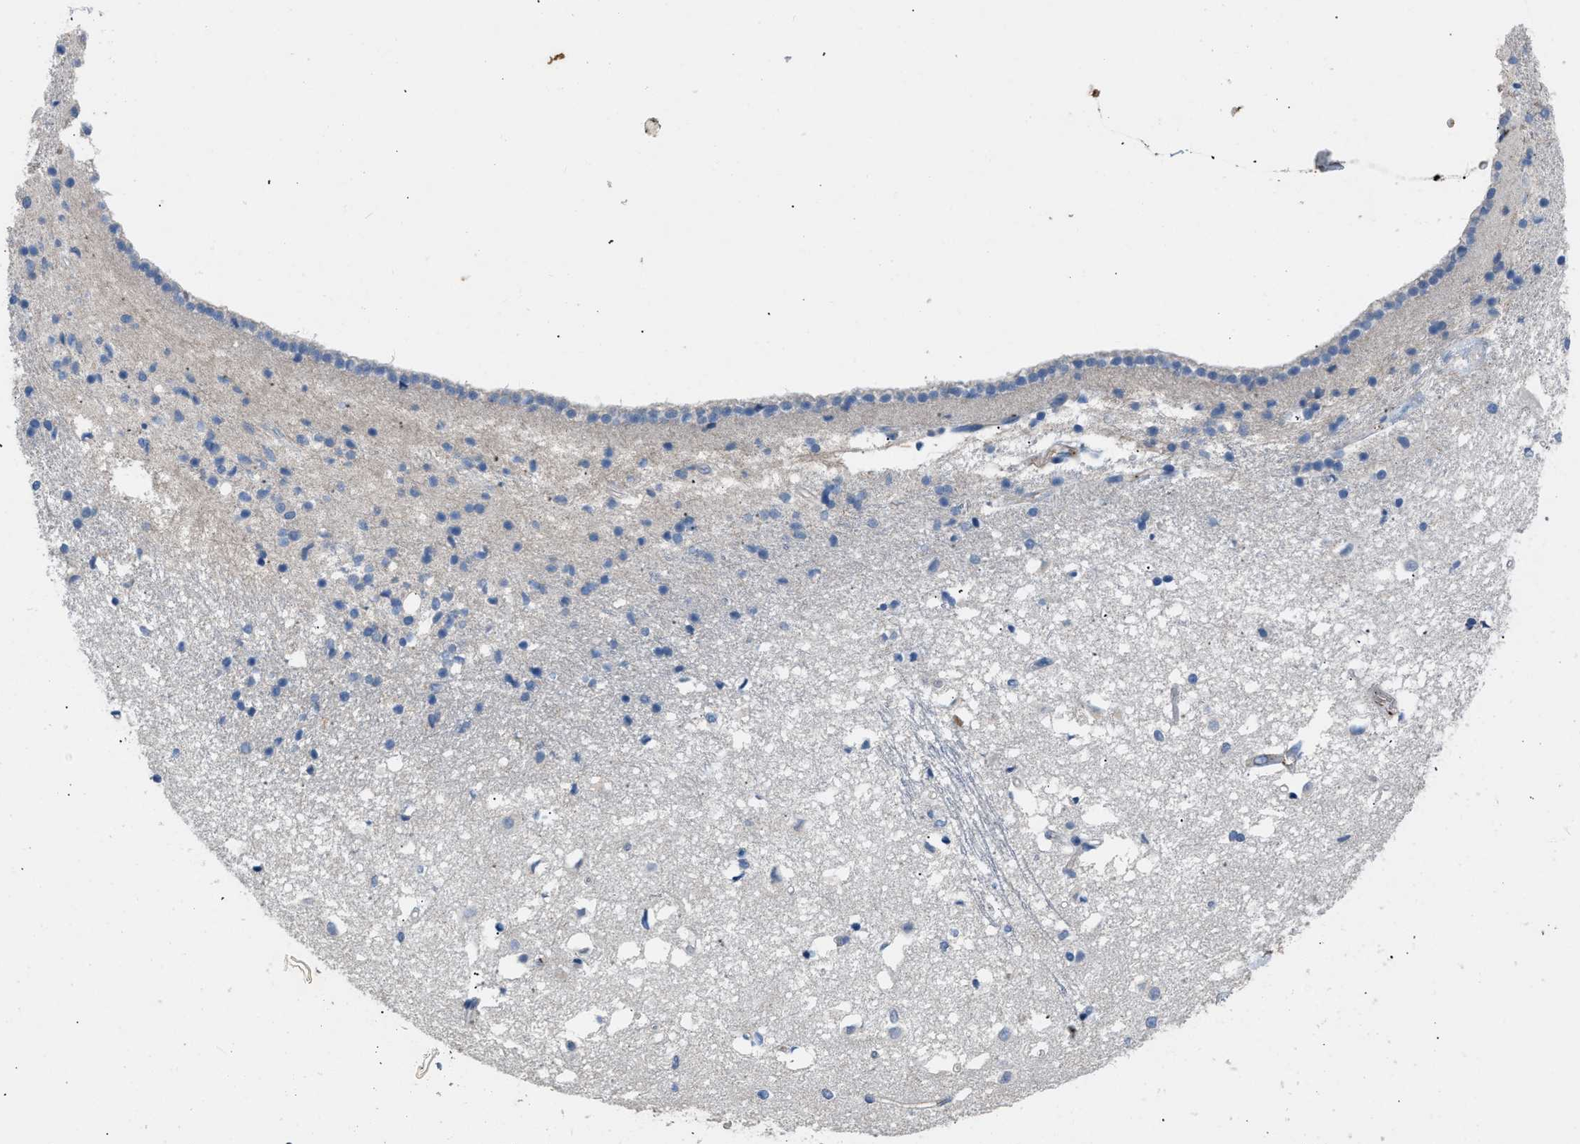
{"staining": {"intensity": "negative", "quantity": "none", "location": "none"}, "tissue": "caudate", "cell_type": "Glial cells", "image_type": "normal", "snomed": [{"axis": "morphology", "description": "Normal tissue, NOS"}, {"axis": "topography", "description": "Lateral ventricle wall"}], "caption": "Immunohistochemistry (IHC) photomicrograph of unremarkable caudate: caudate stained with DAB demonstrates no significant protein expression in glial cells. (Stains: DAB immunohistochemistry (IHC) with hematoxylin counter stain, Microscopy: brightfield microscopy at high magnification).", "gene": "STC1", "patient": {"sex": "male", "age": 45}}